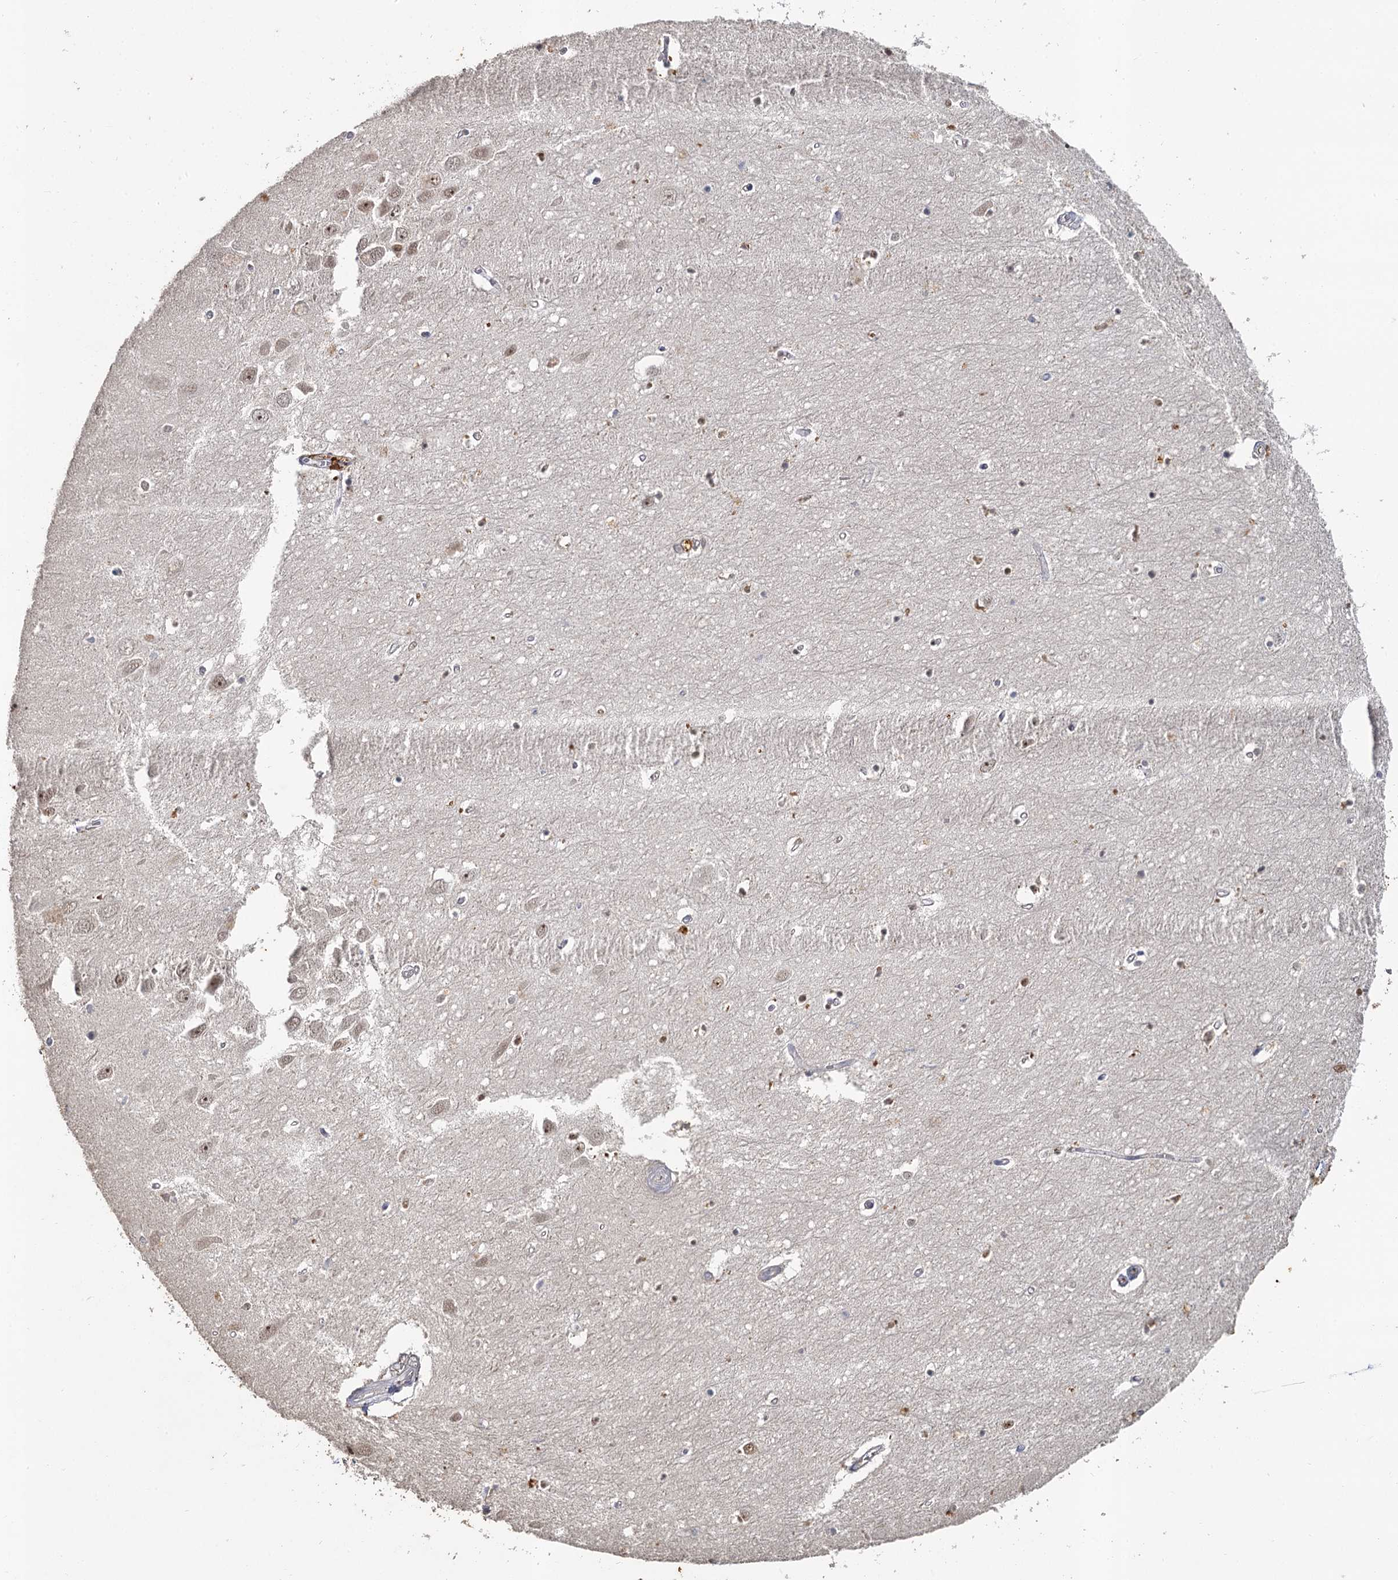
{"staining": {"intensity": "weak", "quantity": "<25%", "location": "nuclear"}, "tissue": "hippocampus", "cell_type": "Glial cells", "image_type": "normal", "snomed": [{"axis": "morphology", "description": "Normal tissue, NOS"}, {"axis": "topography", "description": "Hippocampus"}], "caption": "The micrograph displays no staining of glial cells in unremarkable hippocampus.", "gene": "MUCL1", "patient": {"sex": "female", "age": 64}}